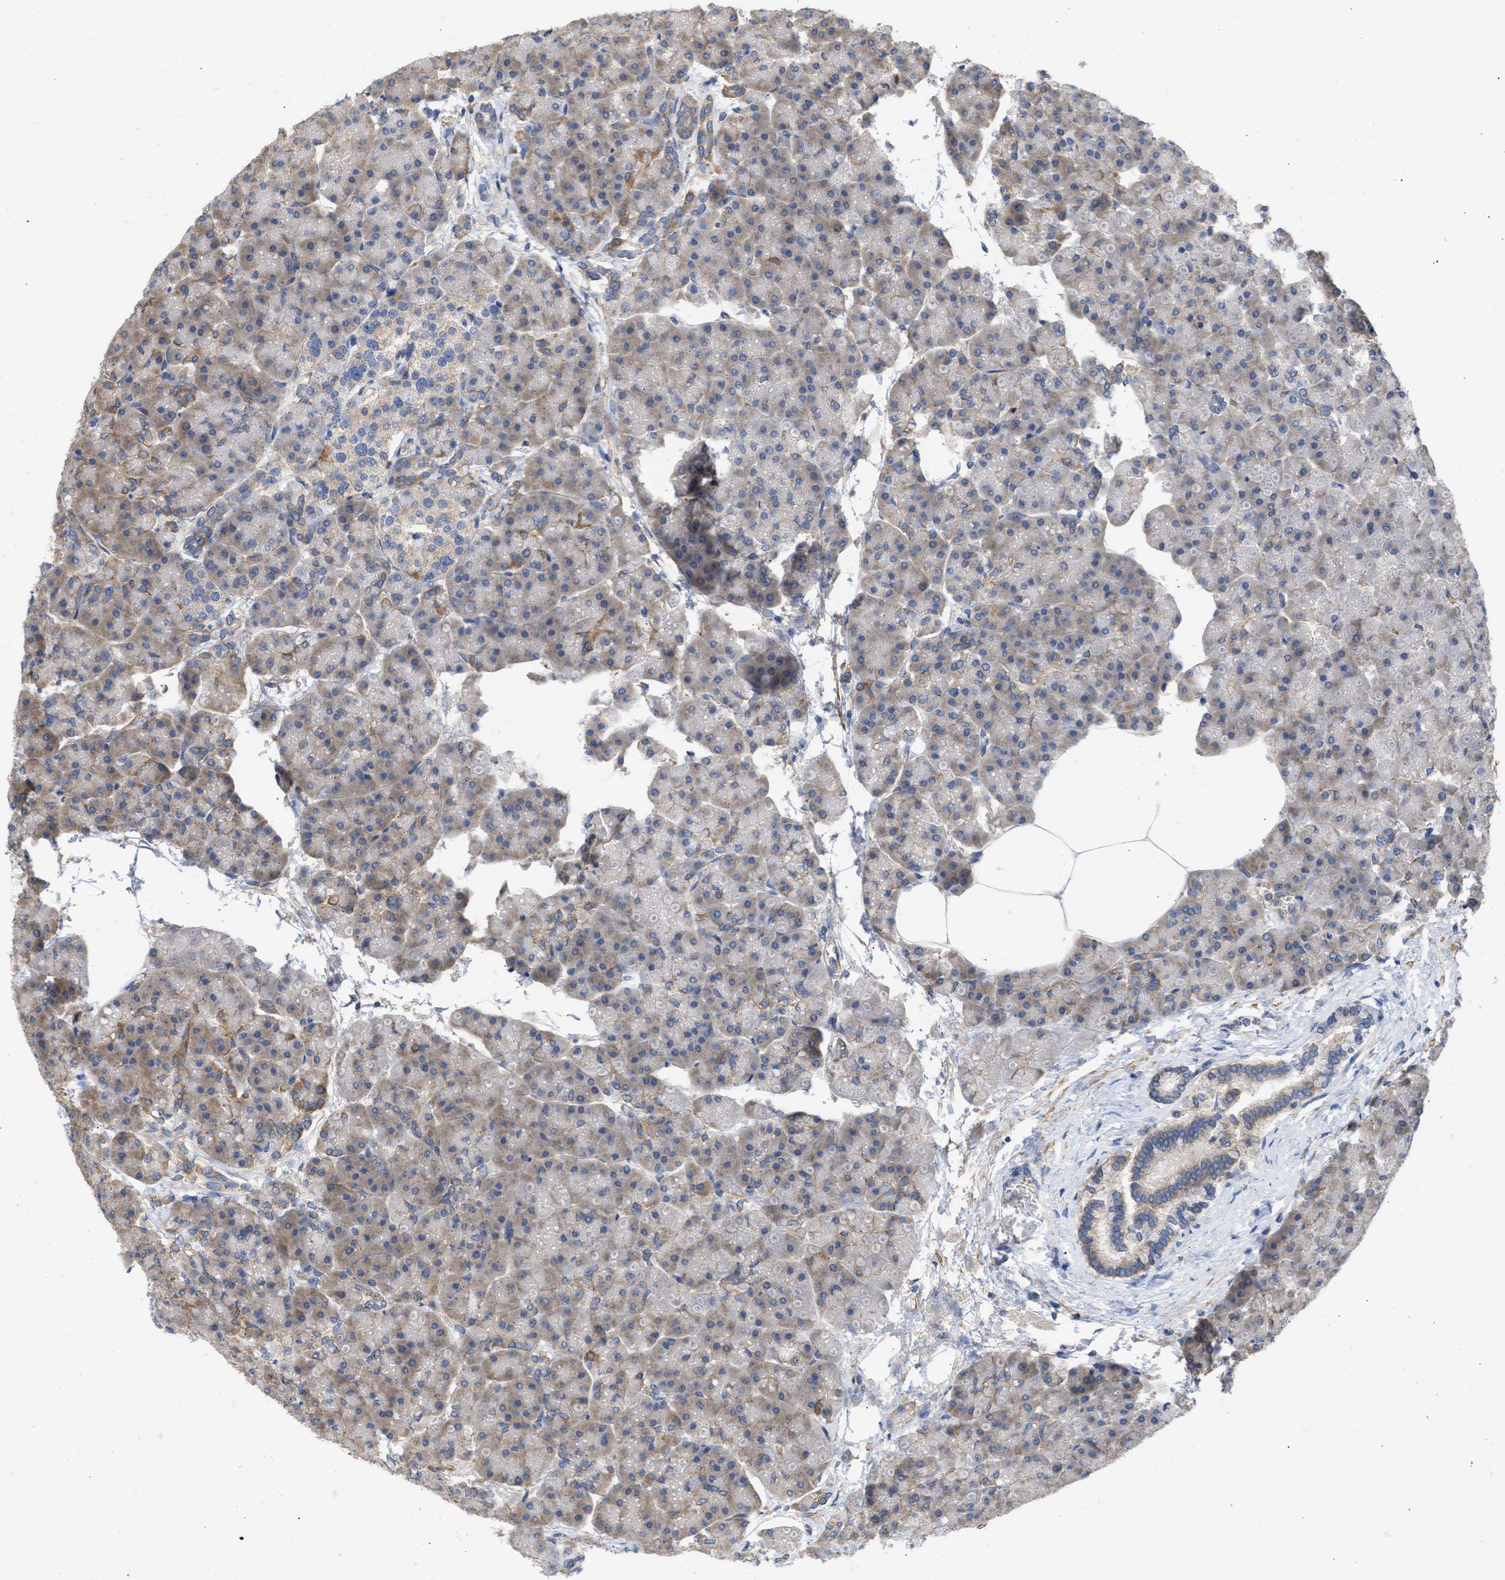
{"staining": {"intensity": "moderate", "quantity": ">75%", "location": "cytoplasmic/membranous"}, "tissue": "pancreas", "cell_type": "Exocrine glandular cells", "image_type": "normal", "snomed": [{"axis": "morphology", "description": "Normal tissue, NOS"}, {"axis": "topography", "description": "Pancreas"}], "caption": "A high-resolution histopathology image shows immunohistochemistry (IHC) staining of benign pancreas, which displays moderate cytoplasmic/membranous expression in about >75% of exocrine glandular cells. The protein is shown in brown color, while the nuclei are stained blue.", "gene": "MAP2K3", "patient": {"sex": "female", "age": 70}}